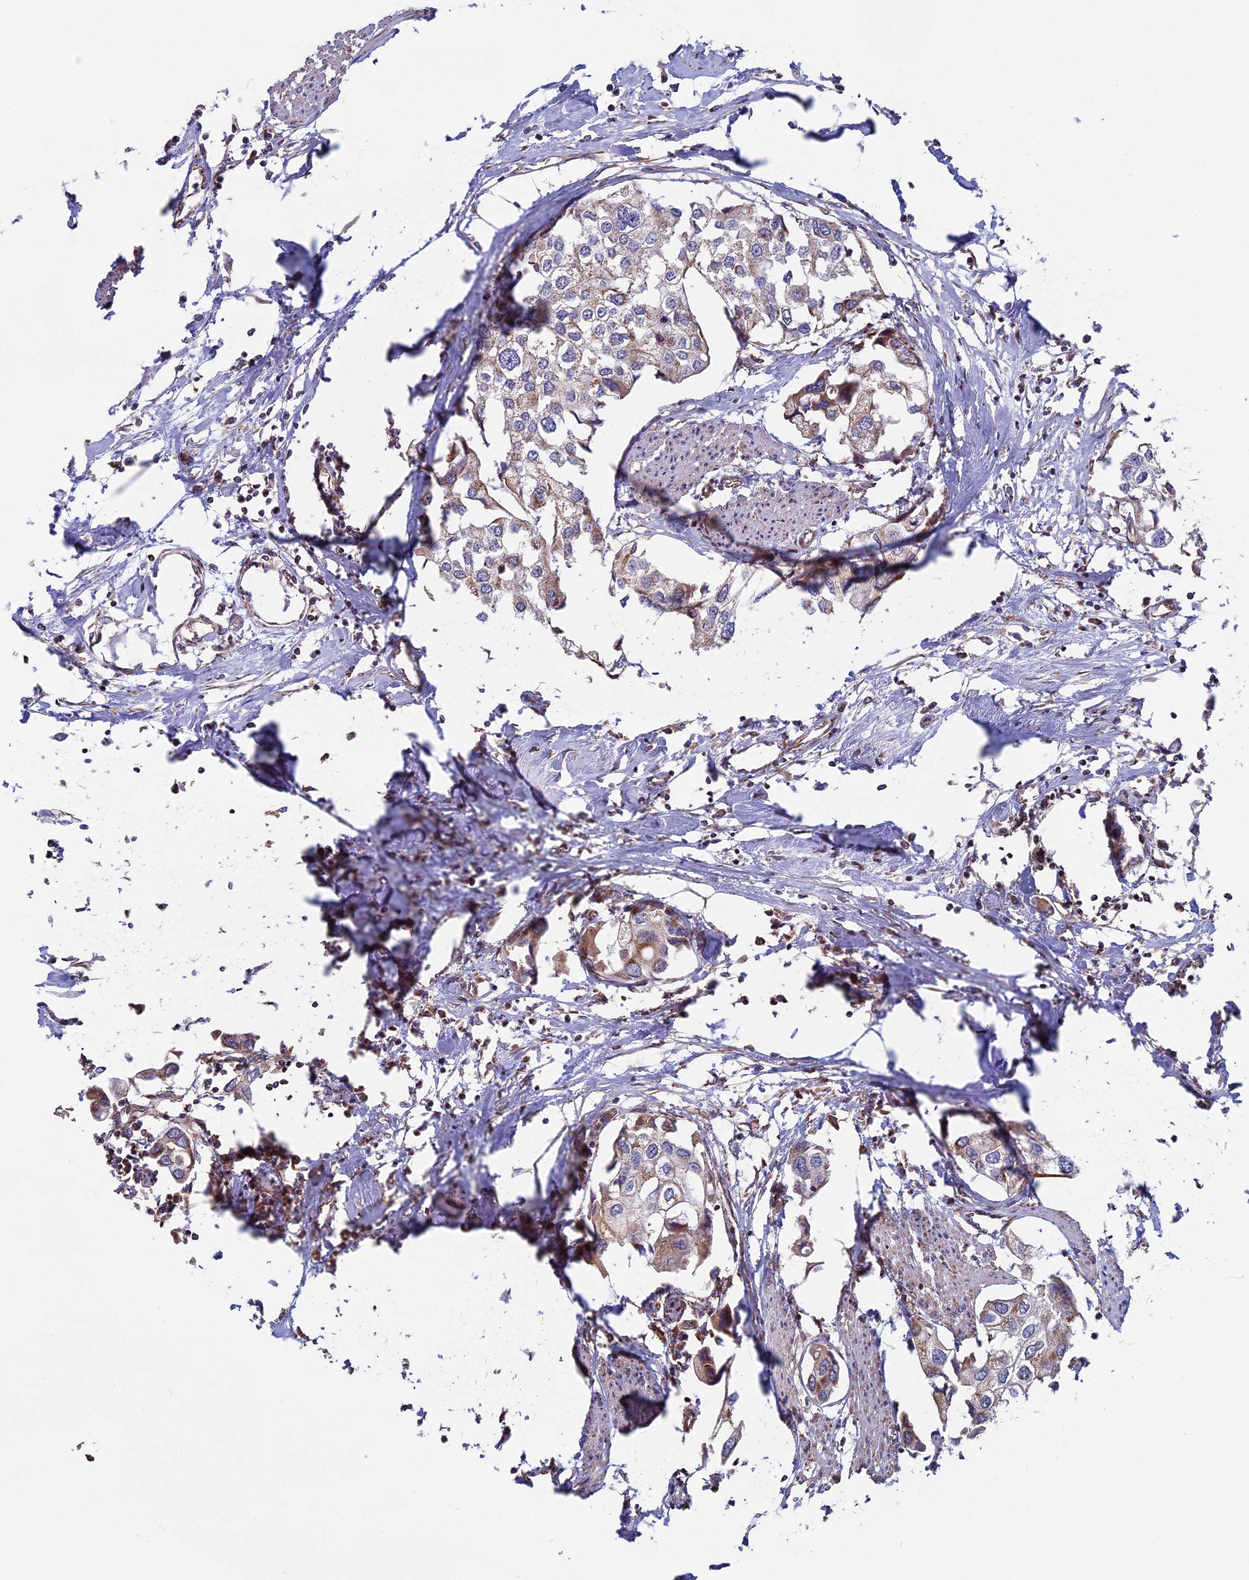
{"staining": {"intensity": "moderate", "quantity": ">75%", "location": "cytoplasmic/membranous"}, "tissue": "urothelial cancer", "cell_type": "Tumor cells", "image_type": "cancer", "snomed": [{"axis": "morphology", "description": "Urothelial carcinoma, High grade"}, {"axis": "topography", "description": "Urinary bladder"}], "caption": "DAB (3,3'-diaminobenzidine) immunohistochemical staining of urothelial cancer reveals moderate cytoplasmic/membranous protein expression in approximately >75% of tumor cells.", "gene": "CCDC8", "patient": {"sex": "male", "age": 64}}